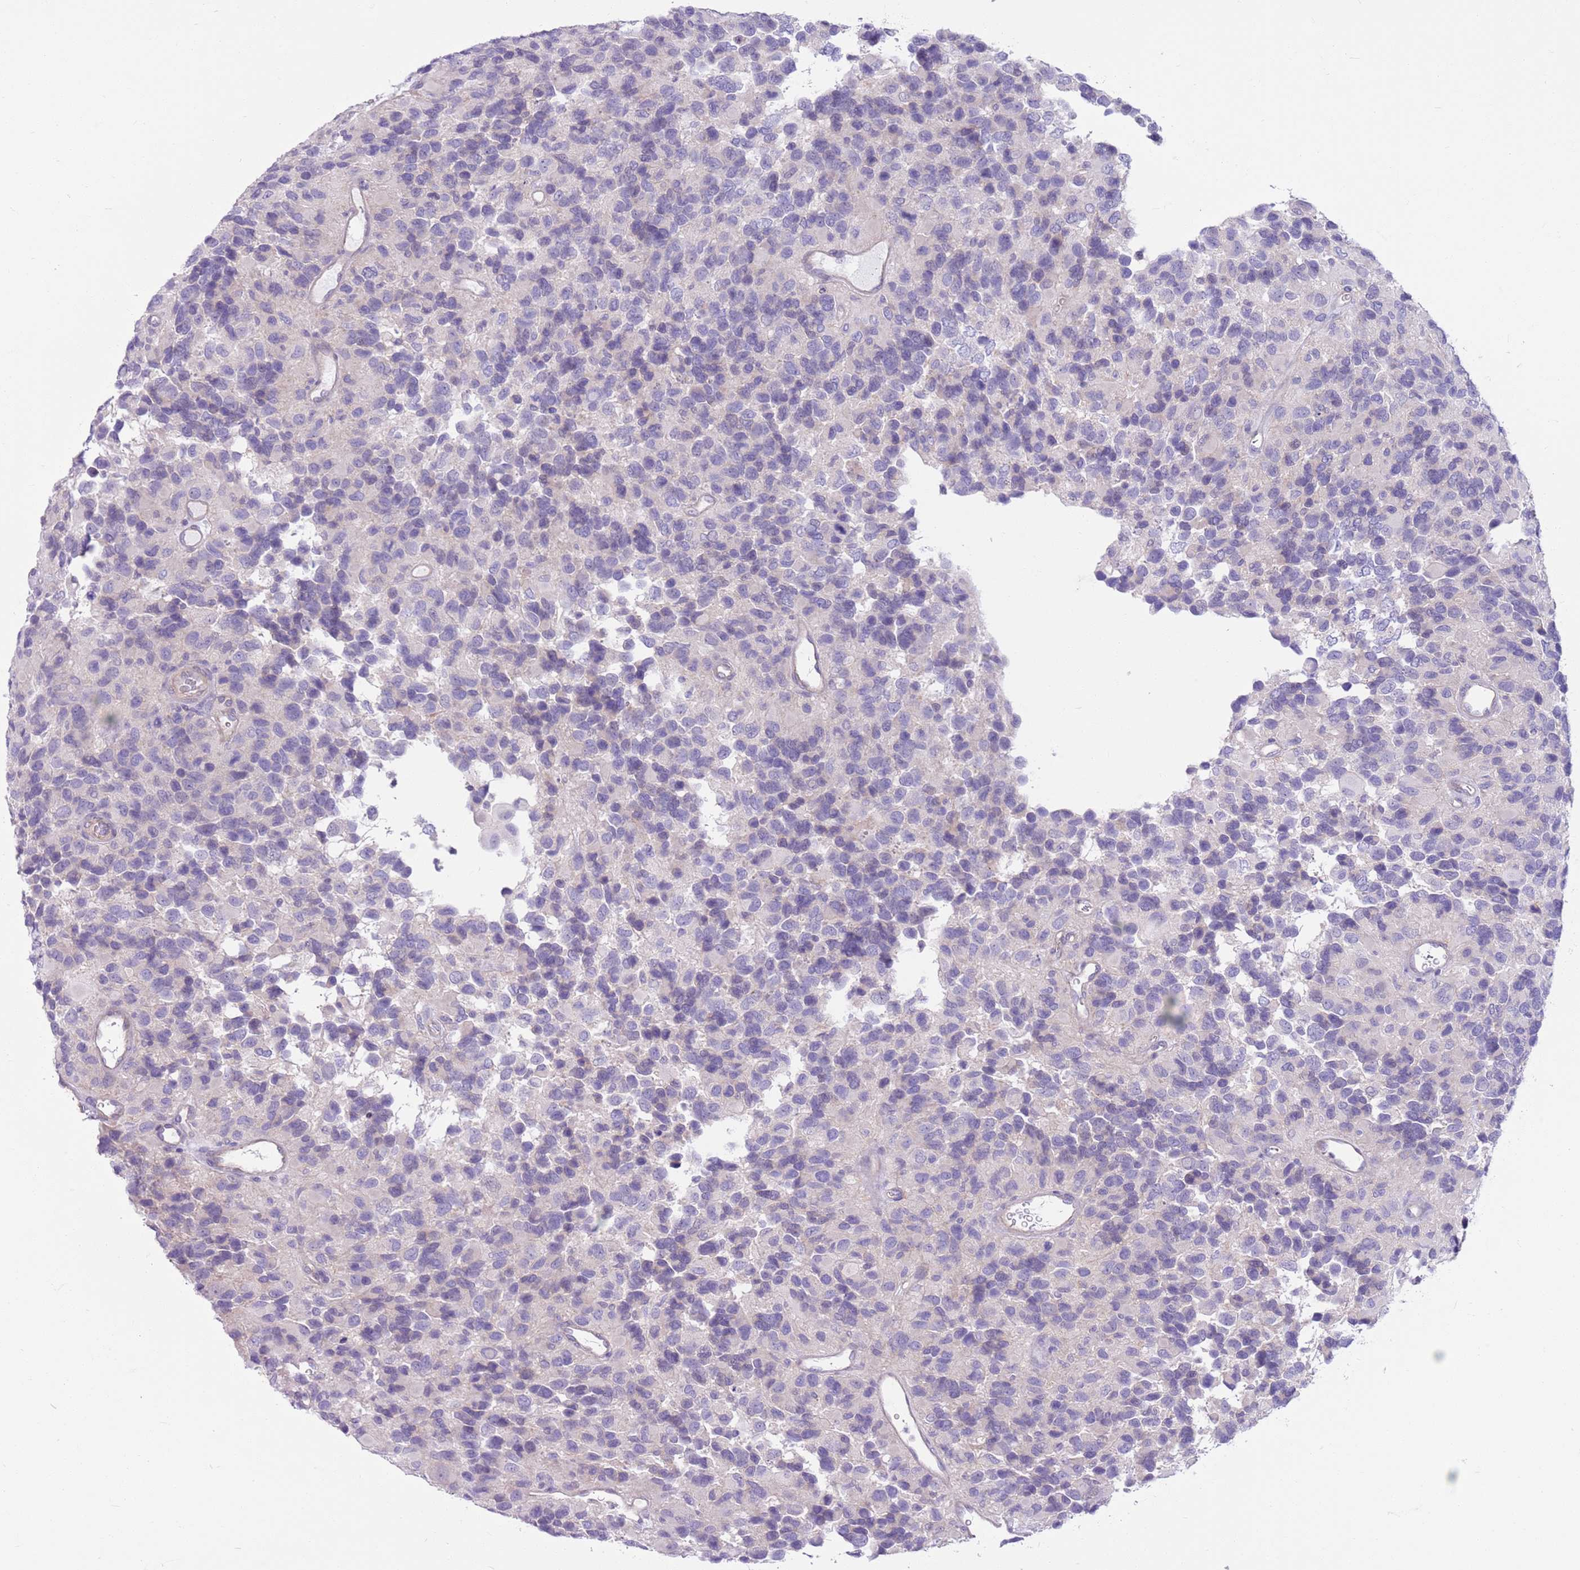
{"staining": {"intensity": "negative", "quantity": "none", "location": "none"}, "tissue": "glioma", "cell_type": "Tumor cells", "image_type": "cancer", "snomed": [{"axis": "morphology", "description": "Glioma, malignant, High grade"}, {"axis": "topography", "description": "Brain"}], "caption": "IHC of glioma displays no staining in tumor cells. (Stains: DAB (3,3'-diaminobenzidine) immunohistochemistry (IHC) with hematoxylin counter stain, Microscopy: brightfield microscopy at high magnification).", "gene": "PARP8", "patient": {"sex": "male", "age": 77}}